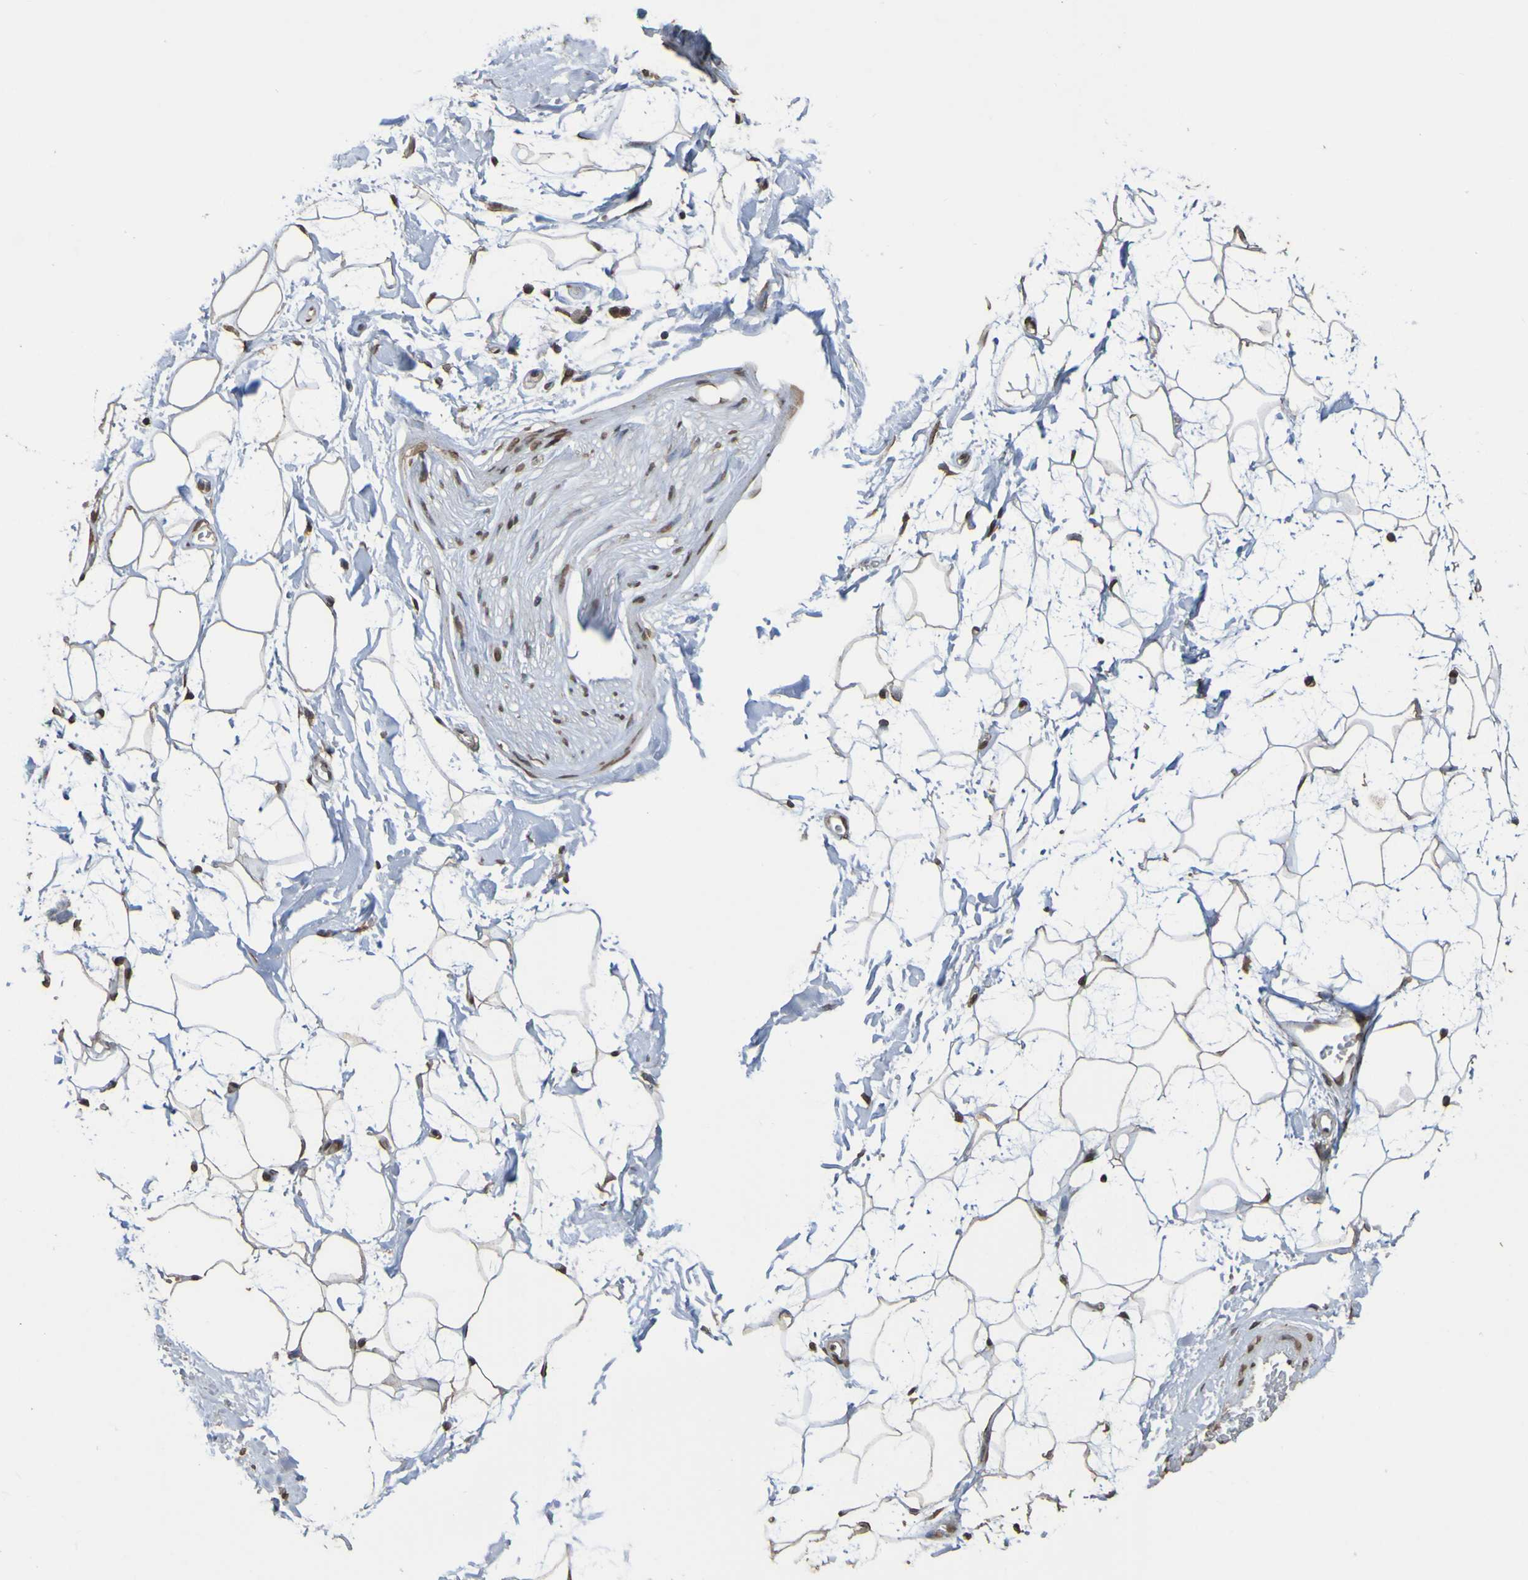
{"staining": {"intensity": "strong", "quantity": ">75%", "location": "nuclear"}, "tissue": "adipose tissue", "cell_type": "Adipocytes", "image_type": "normal", "snomed": [{"axis": "morphology", "description": "Normal tissue, NOS"}, {"axis": "topography", "description": "Soft tissue"}], "caption": "High-magnification brightfield microscopy of benign adipose tissue stained with DAB (3,3'-diaminobenzidine) (brown) and counterstained with hematoxylin (blue). adipocytes exhibit strong nuclear positivity is identified in approximately>75% of cells. Immunohistochemistry (ihc) stains the protein in brown and the nuclei are stained blue.", "gene": "ALKBH2", "patient": {"sex": "male", "age": 72}}